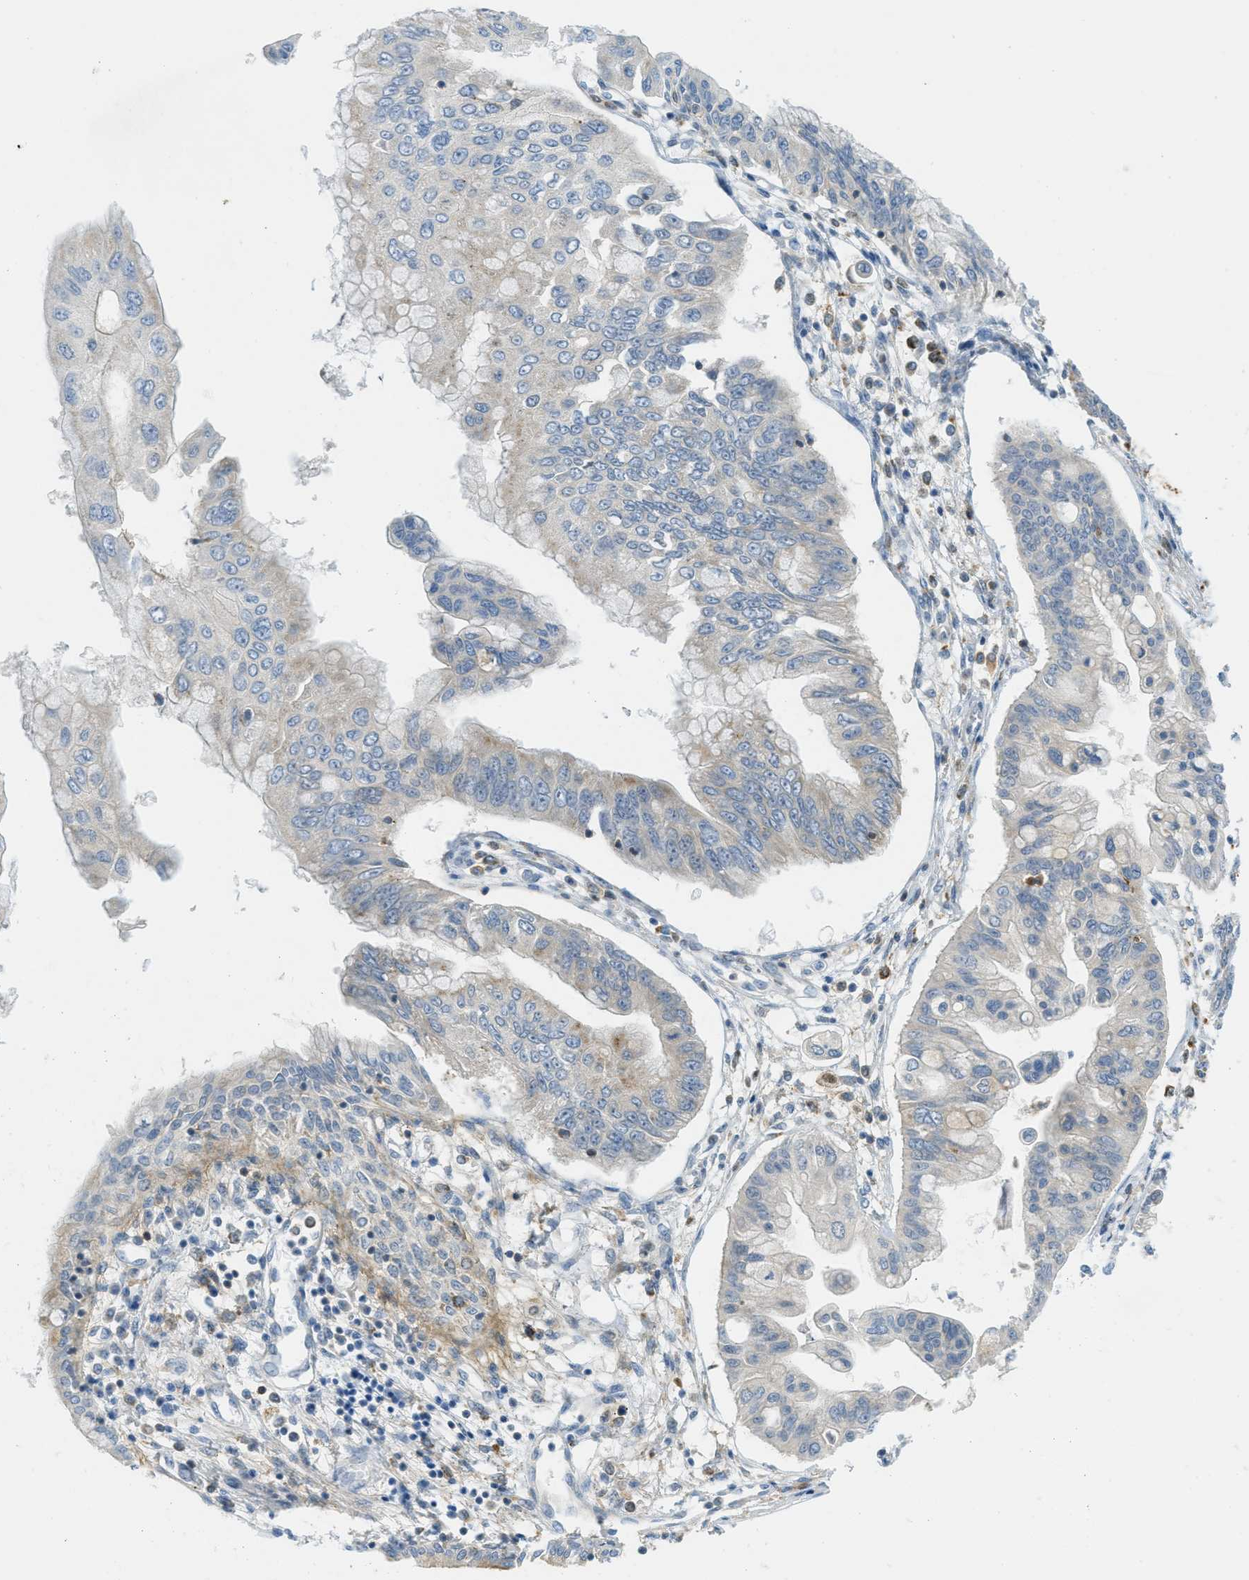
{"staining": {"intensity": "weak", "quantity": "<25%", "location": "cytoplasmic/membranous"}, "tissue": "pancreatic cancer", "cell_type": "Tumor cells", "image_type": "cancer", "snomed": [{"axis": "morphology", "description": "Adenocarcinoma, NOS"}, {"axis": "topography", "description": "Pancreas"}], "caption": "This is an IHC micrograph of pancreatic cancer (adenocarcinoma). There is no expression in tumor cells.", "gene": "PLBD2", "patient": {"sex": "female", "age": 77}}